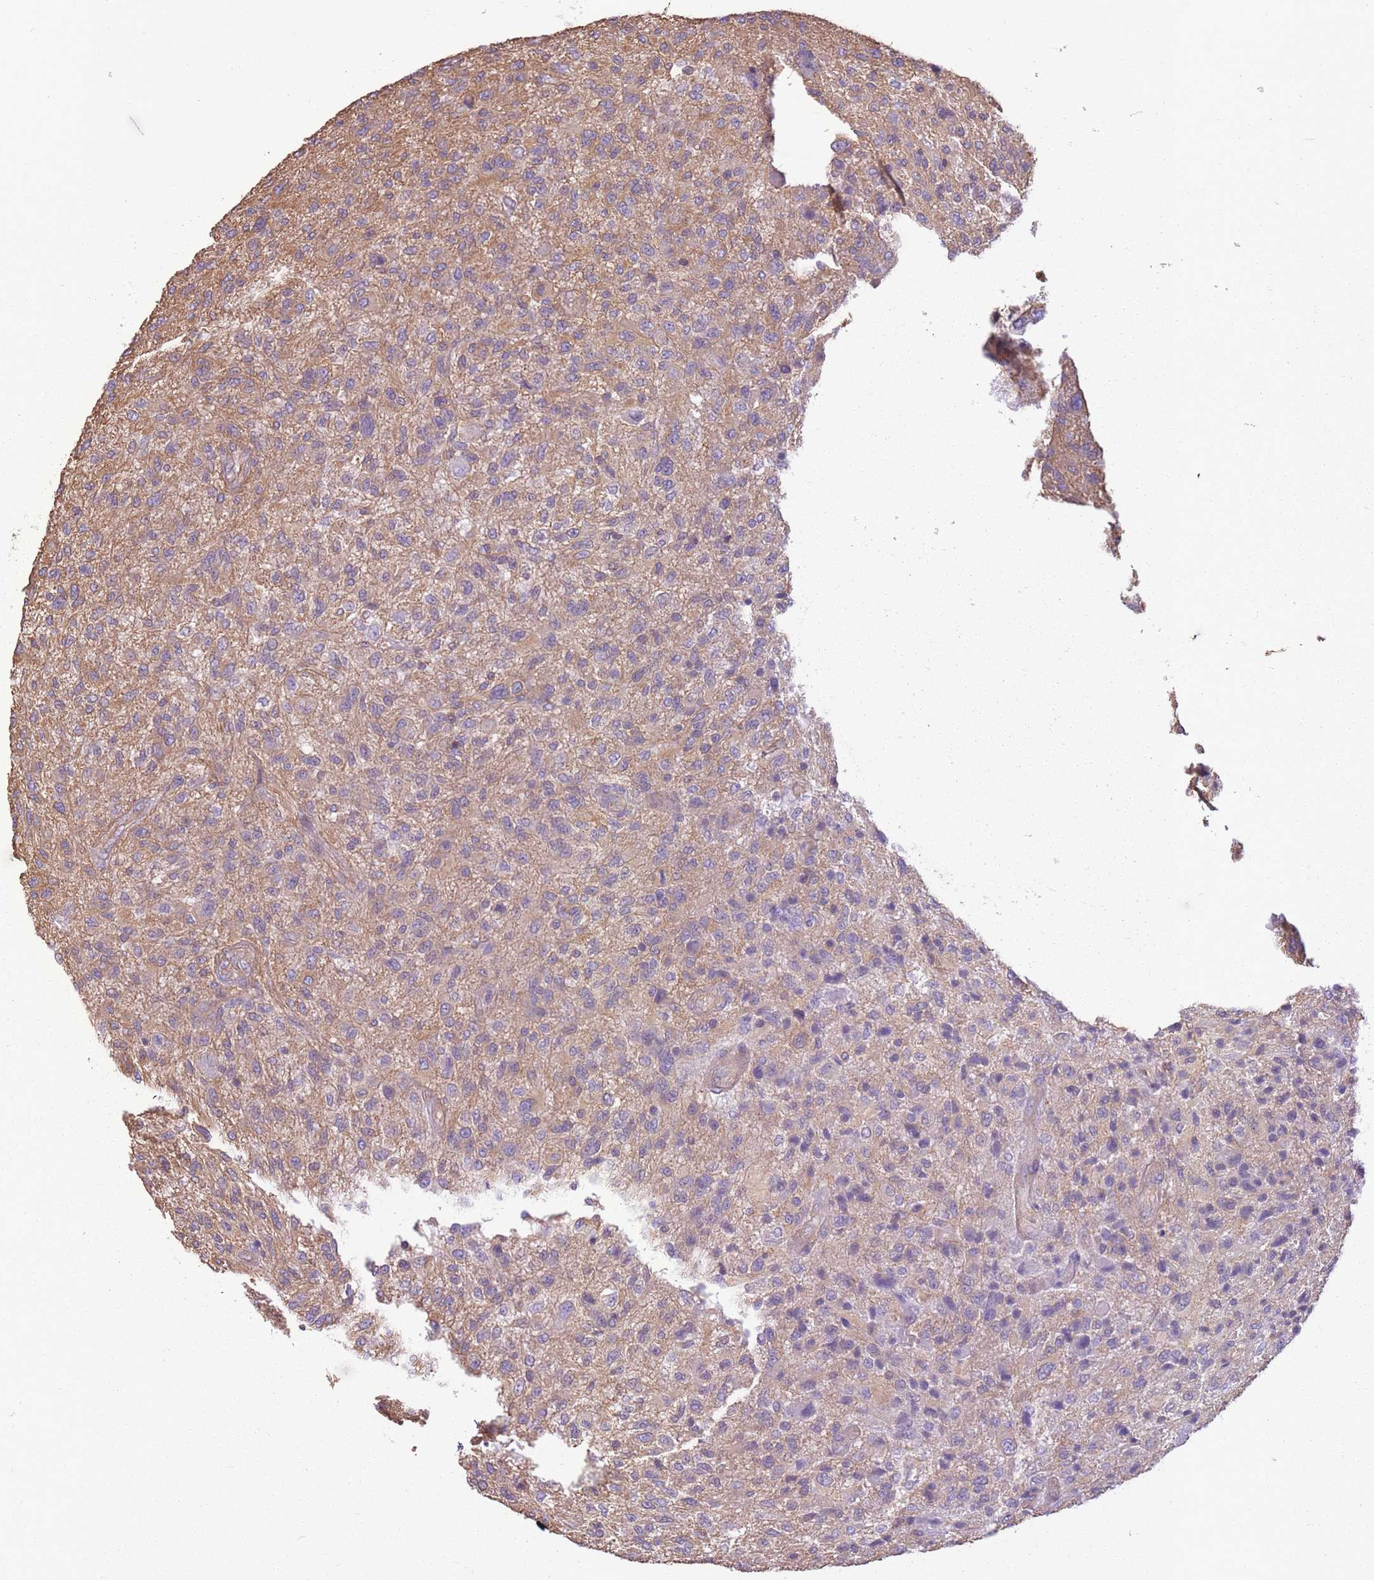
{"staining": {"intensity": "negative", "quantity": "none", "location": "none"}, "tissue": "glioma", "cell_type": "Tumor cells", "image_type": "cancer", "snomed": [{"axis": "morphology", "description": "Glioma, malignant, High grade"}, {"axis": "topography", "description": "Brain"}], "caption": "DAB (3,3'-diaminobenzidine) immunohistochemical staining of malignant high-grade glioma reveals no significant expression in tumor cells.", "gene": "ADD1", "patient": {"sex": "male", "age": 47}}